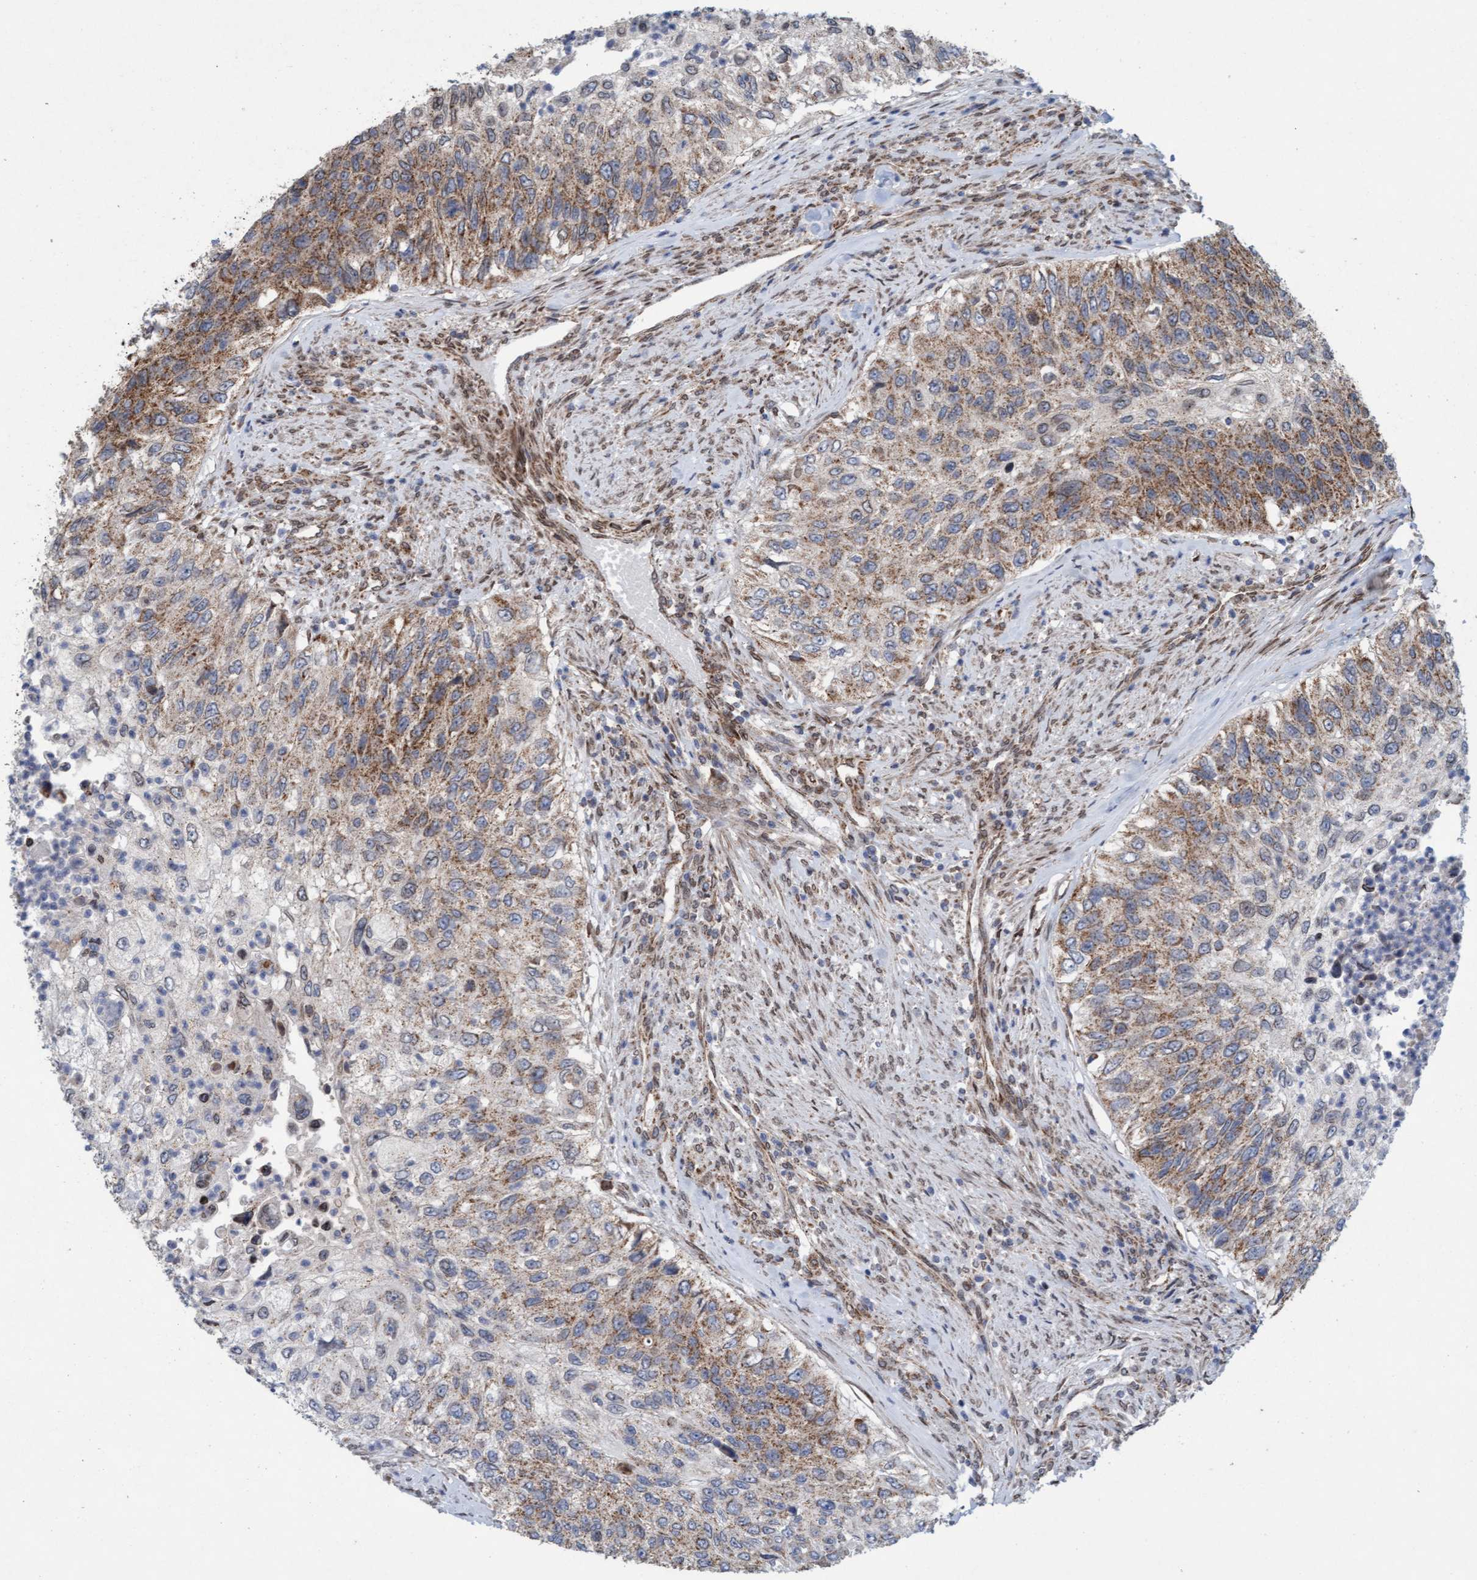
{"staining": {"intensity": "moderate", "quantity": ">75%", "location": "cytoplasmic/membranous"}, "tissue": "urothelial cancer", "cell_type": "Tumor cells", "image_type": "cancer", "snomed": [{"axis": "morphology", "description": "Urothelial carcinoma, High grade"}, {"axis": "topography", "description": "Urinary bladder"}], "caption": "This photomicrograph shows immunohistochemistry (IHC) staining of urothelial cancer, with medium moderate cytoplasmic/membranous staining in about >75% of tumor cells.", "gene": "MRPS23", "patient": {"sex": "female", "age": 60}}